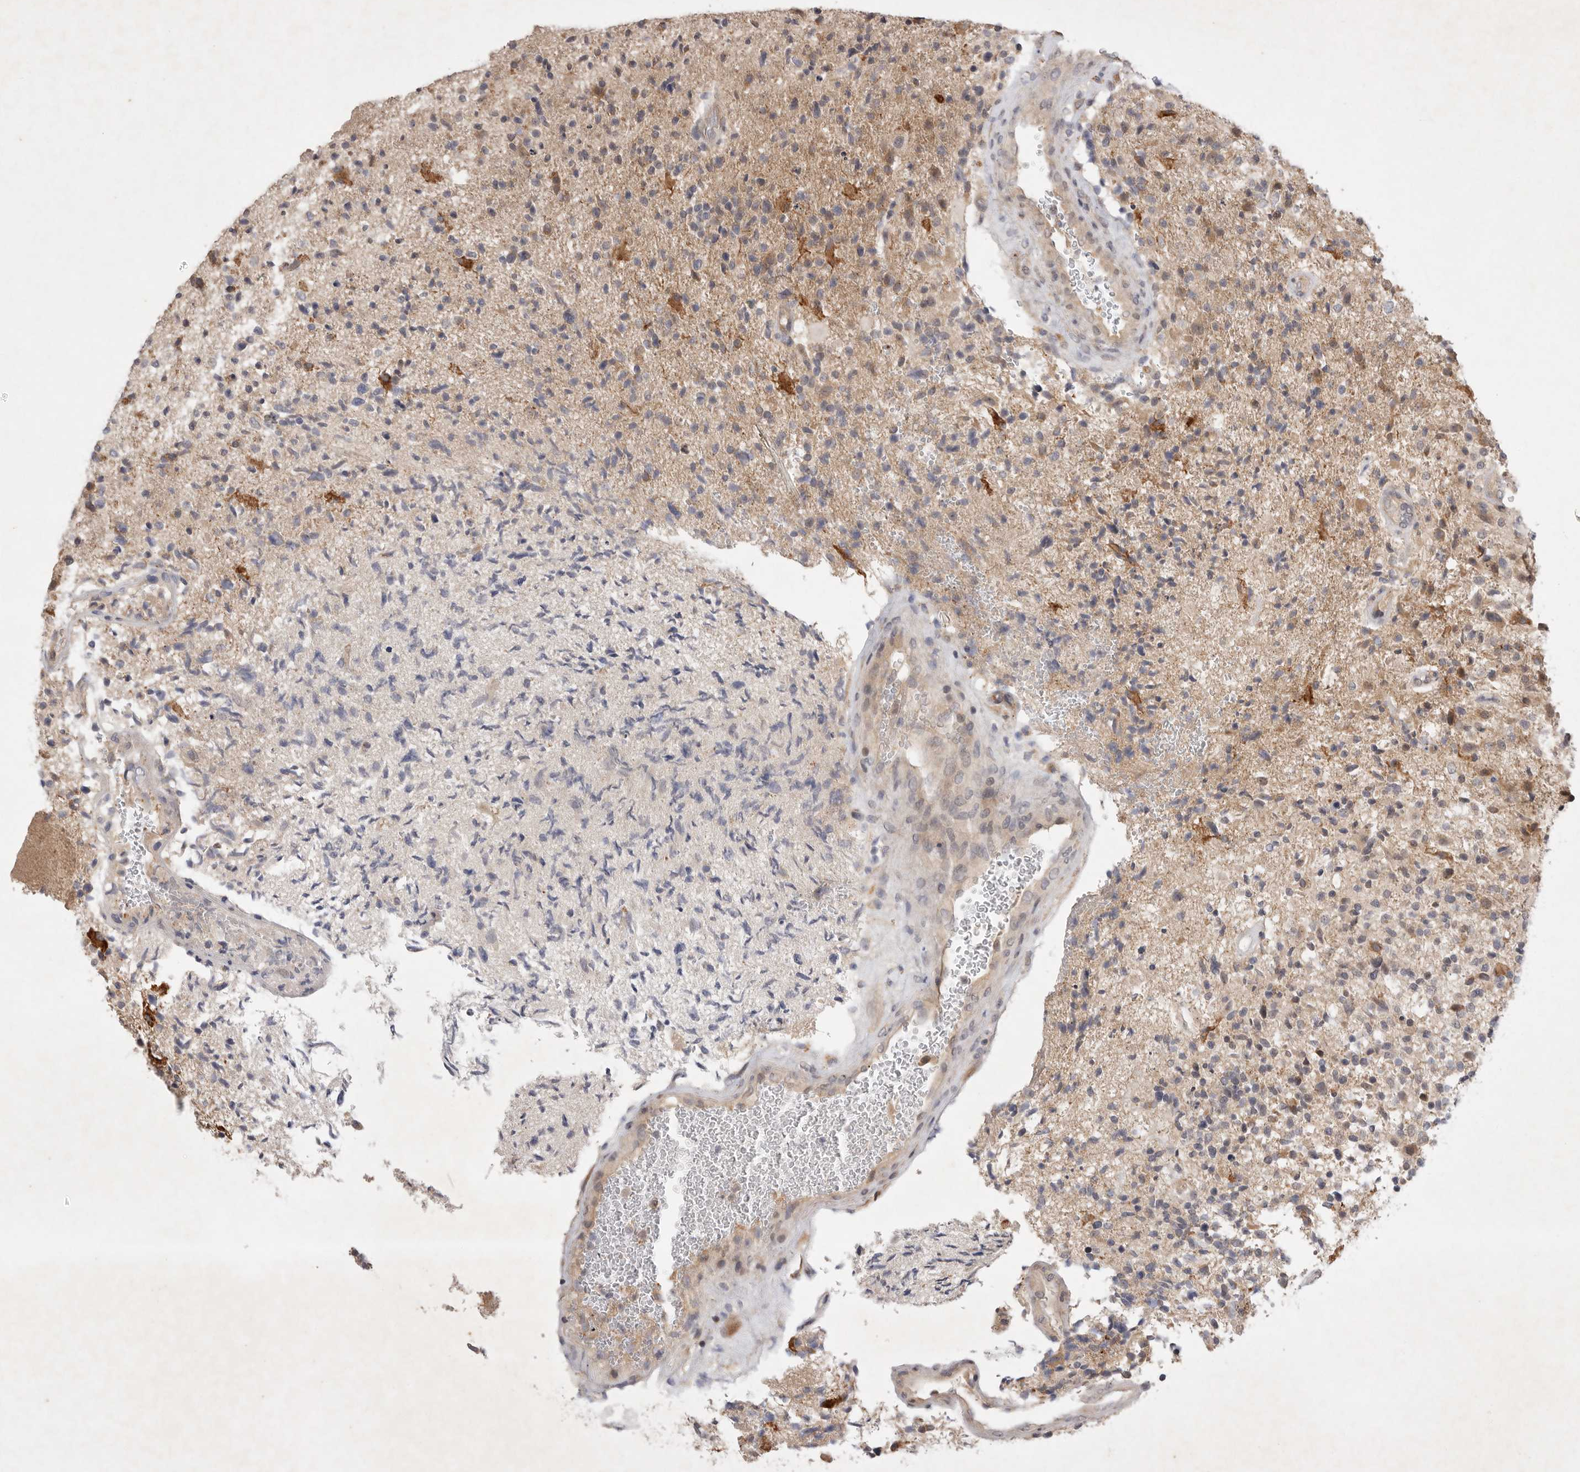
{"staining": {"intensity": "weak", "quantity": "<25%", "location": "cytoplasmic/membranous"}, "tissue": "glioma", "cell_type": "Tumor cells", "image_type": "cancer", "snomed": [{"axis": "morphology", "description": "Glioma, malignant, High grade"}, {"axis": "topography", "description": "Brain"}], "caption": "Immunohistochemical staining of human glioma reveals no significant expression in tumor cells.", "gene": "PTPDC1", "patient": {"sex": "male", "age": 72}}